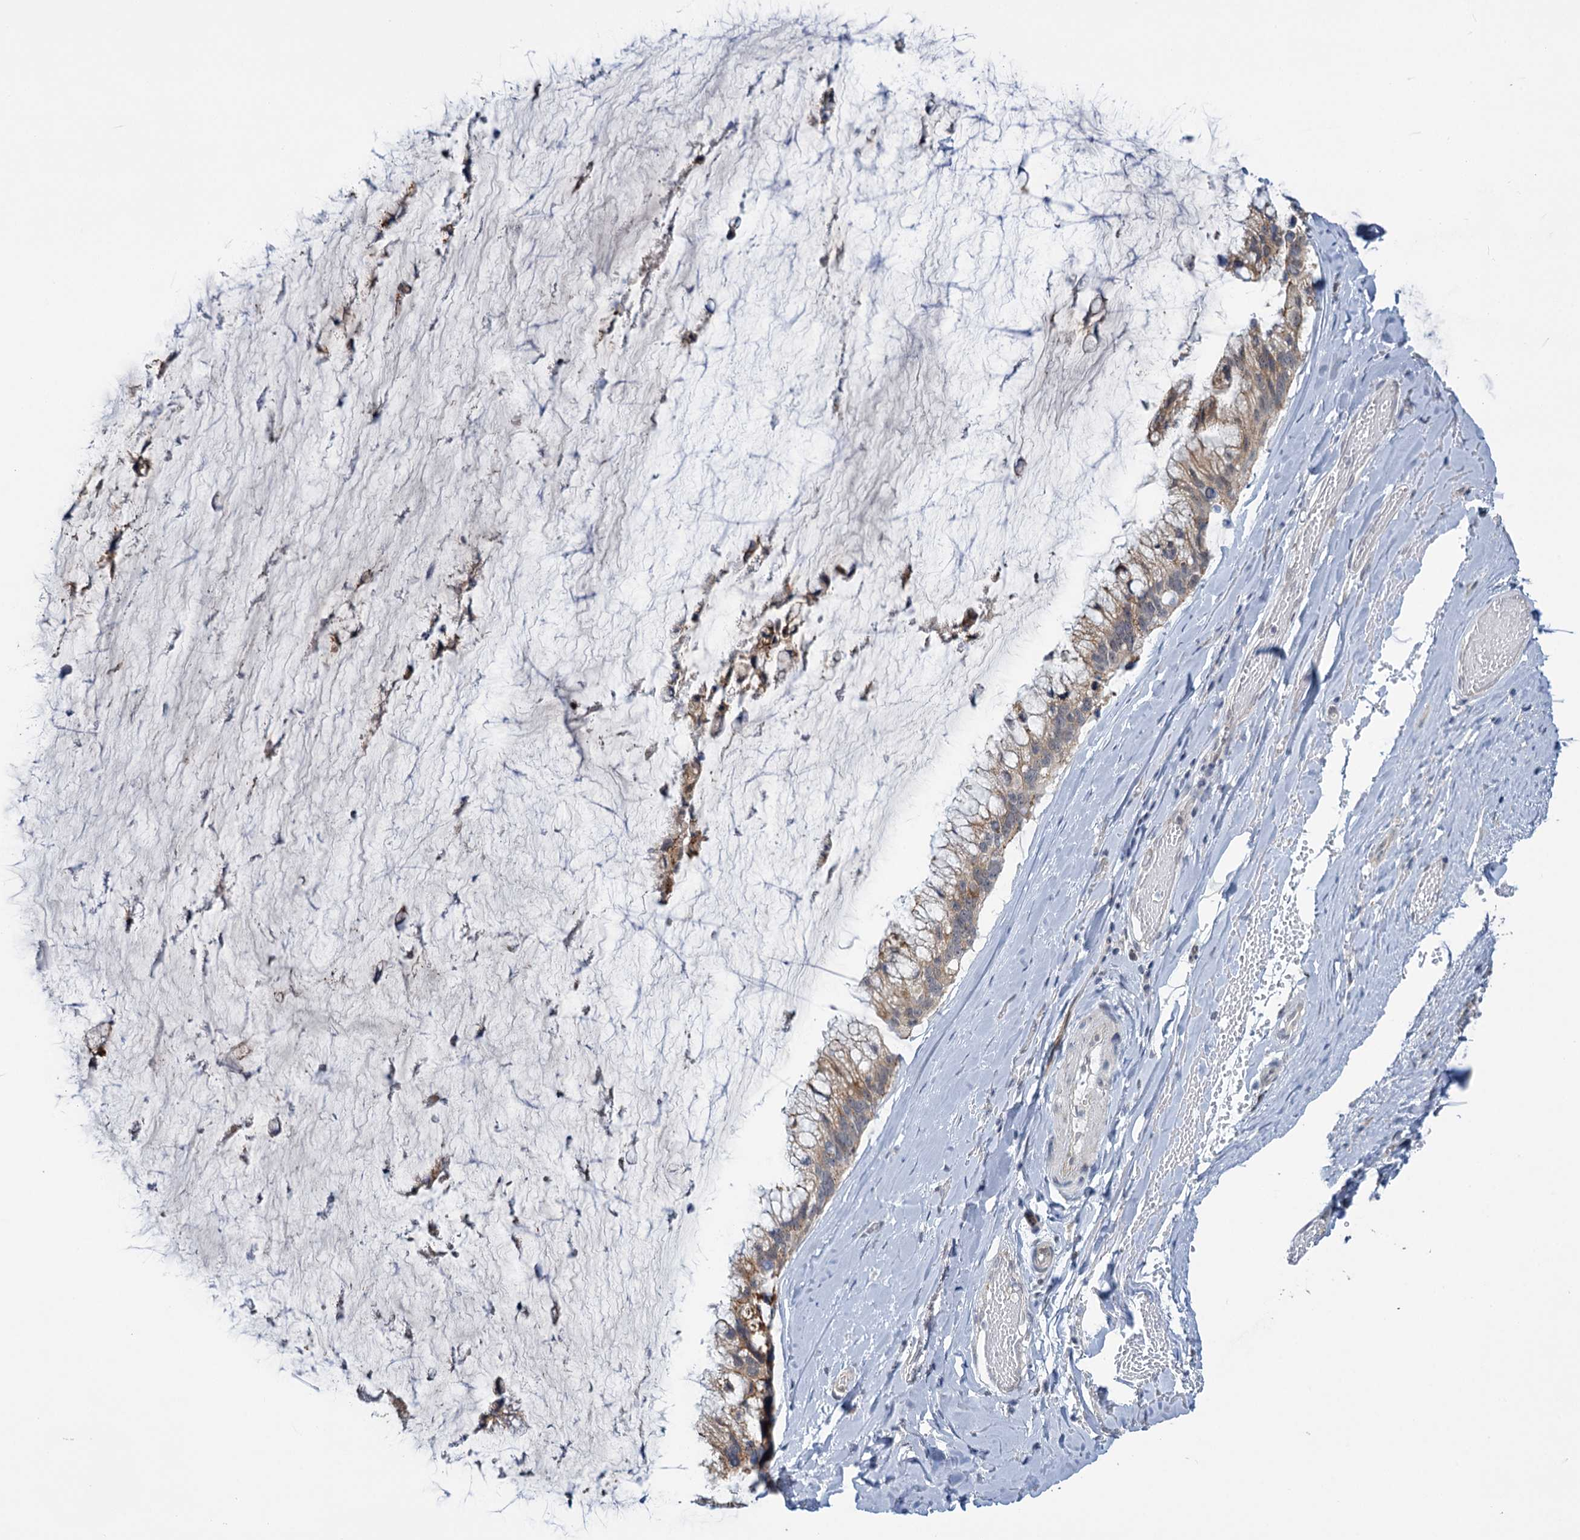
{"staining": {"intensity": "weak", "quantity": ">75%", "location": "cytoplasmic/membranous"}, "tissue": "ovarian cancer", "cell_type": "Tumor cells", "image_type": "cancer", "snomed": [{"axis": "morphology", "description": "Cystadenocarcinoma, mucinous, NOS"}, {"axis": "topography", "description": "Ovary"}], "caption": "Weak cytoplasmic/membranous protein positivity is appreciated in approximately >75% of tumor cells in ovarian cancer.", "gene": "MBLAC2", "patient": {"sex": "female", "age": 39}}